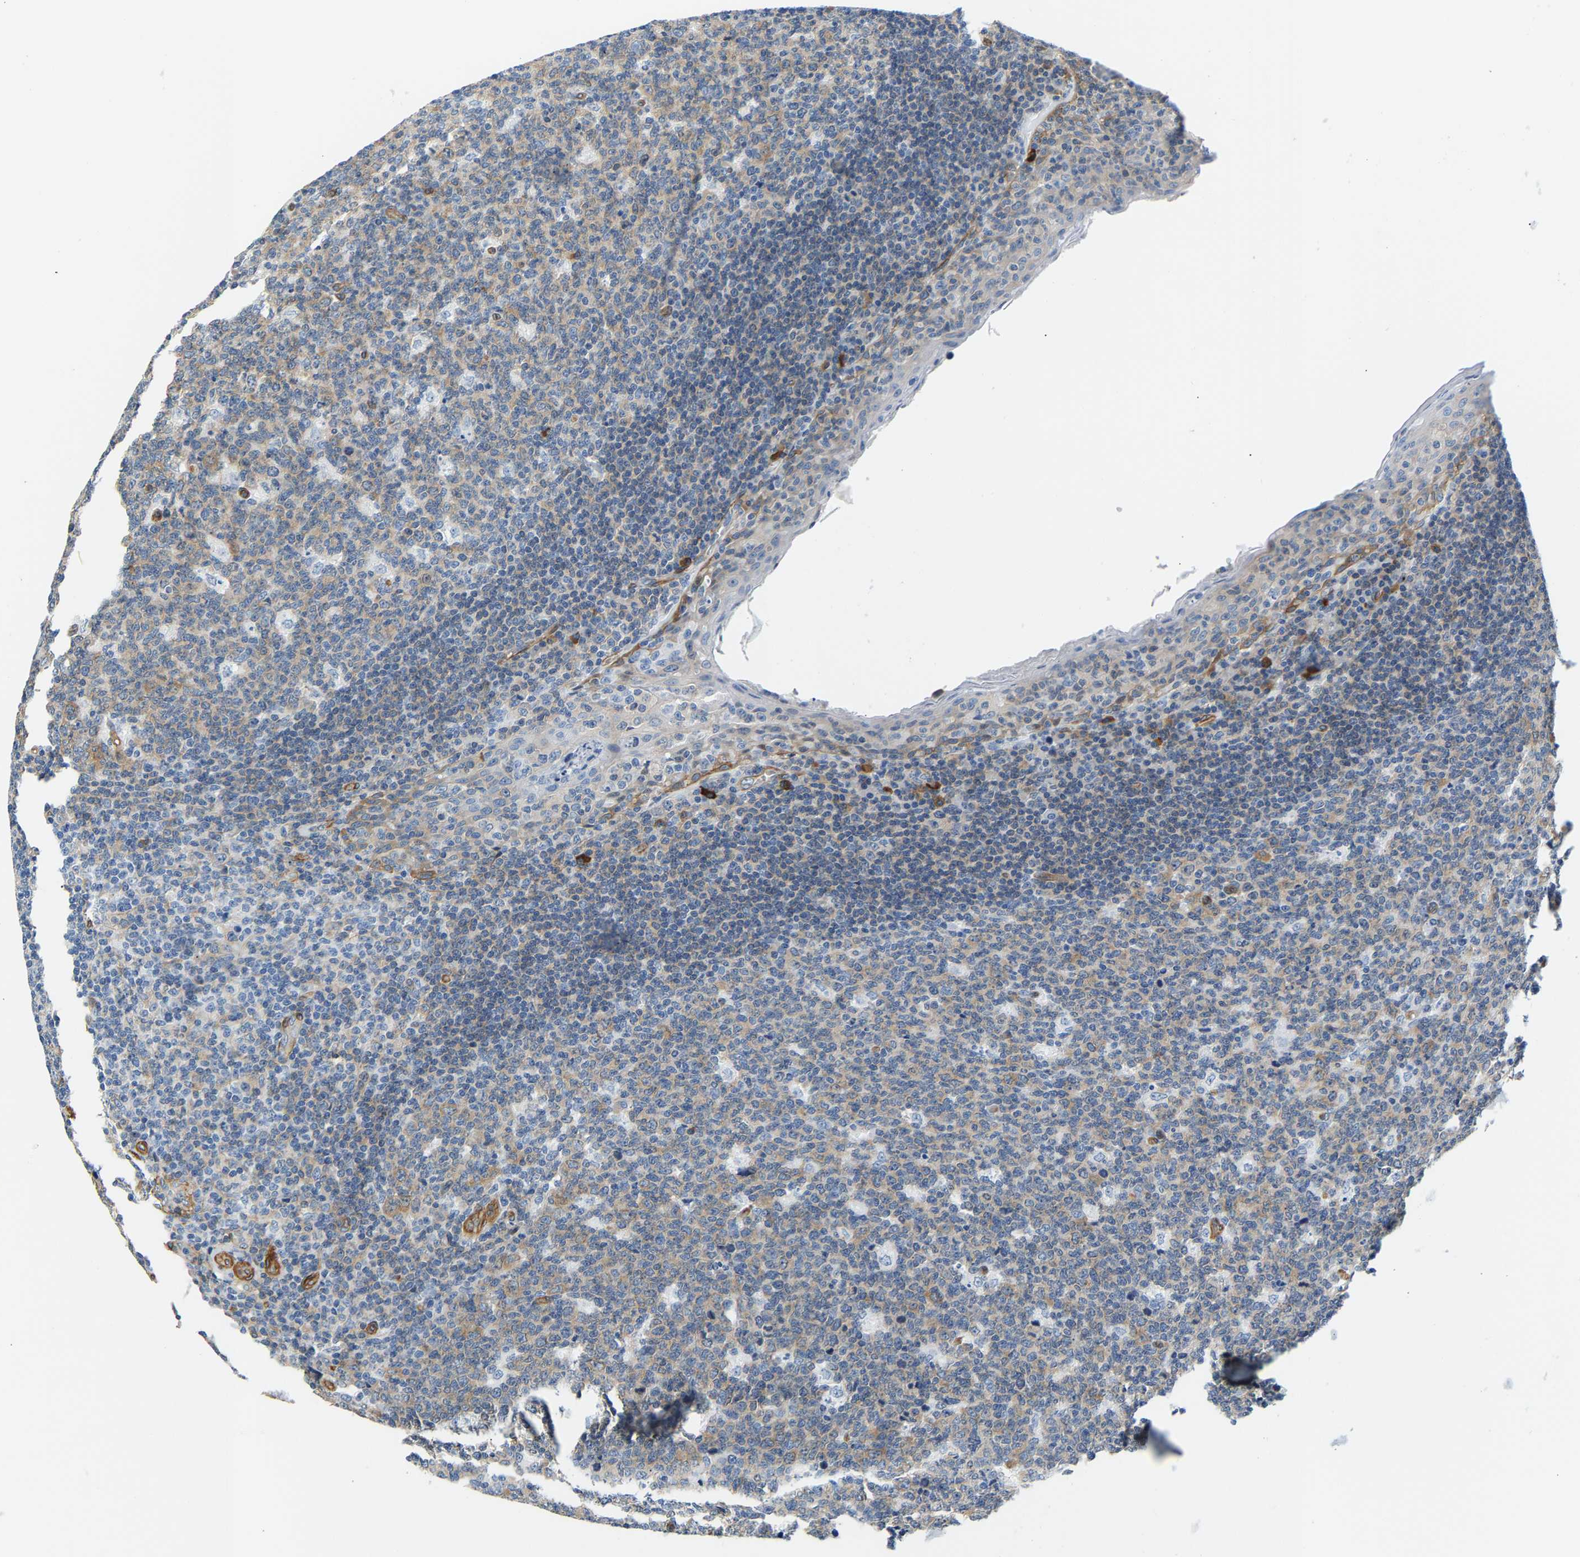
{"staining": {"intensity": "weak", "quantity": "25%-75%", "location": "cytoplasmic/membranous"}, "tissue": "tonsil", "cell_type": "Germinal center cells", "image_type": "normal", "snomed": [{"axis": "morphology", "description": "Normal tissue, NOS"}, {"axis": "topography", "description": "Tonsil"}], "caption": "Immunohistochemistry (DAB (3,3'-diaminobenzidine)) staining of benign human tonsil reveals weak cytoplasmic/membranous protein expression in approximately 25%-75% of germinal center cells. The protein is shown in brown color, while the nuclei are stained blue.", "gene": "PAWR", "patient": {"sex": "male", "age": 17}}